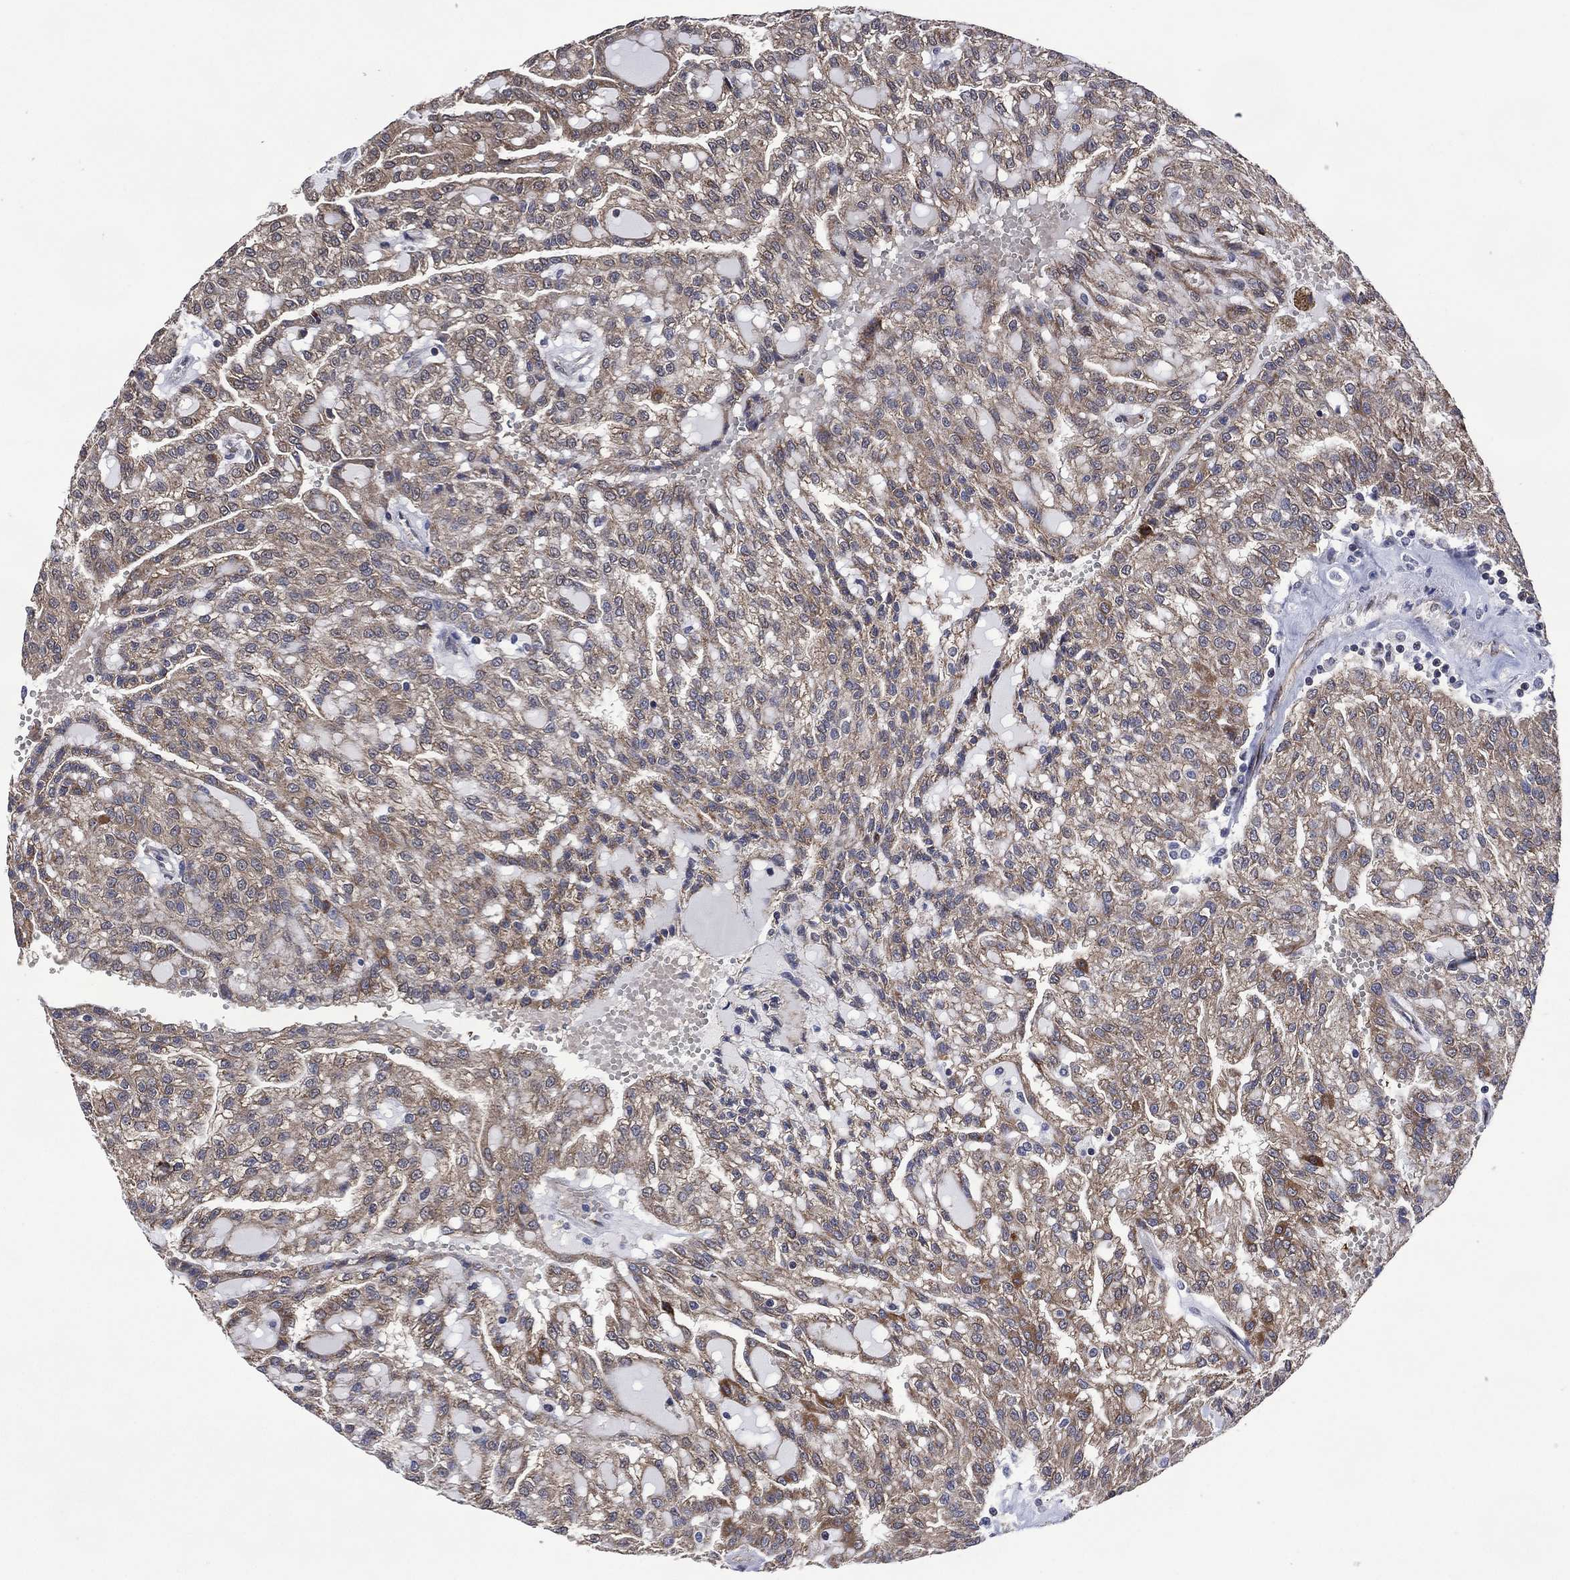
{"staining": {"intensity": "weak", "quantity": ">75%", "location": "cytoplasmic/membranous"}, "tissue": "renal cancer", "cell_type": "Tumor cells", "image_type": "cancer", "snomed": [{"axis": "morphology", "description": "Adenocarcinoma, NOS"}, {"axis": "topography", "description": "Kidney"}], "caption": "A low amount of weak cytoplasmic/membranous positivity is present in about >75% of tumor cells in adenocarcinoma (renal) tissue.", "gene": "HTD2", "patient": {"sex": "male", "age": 63}}